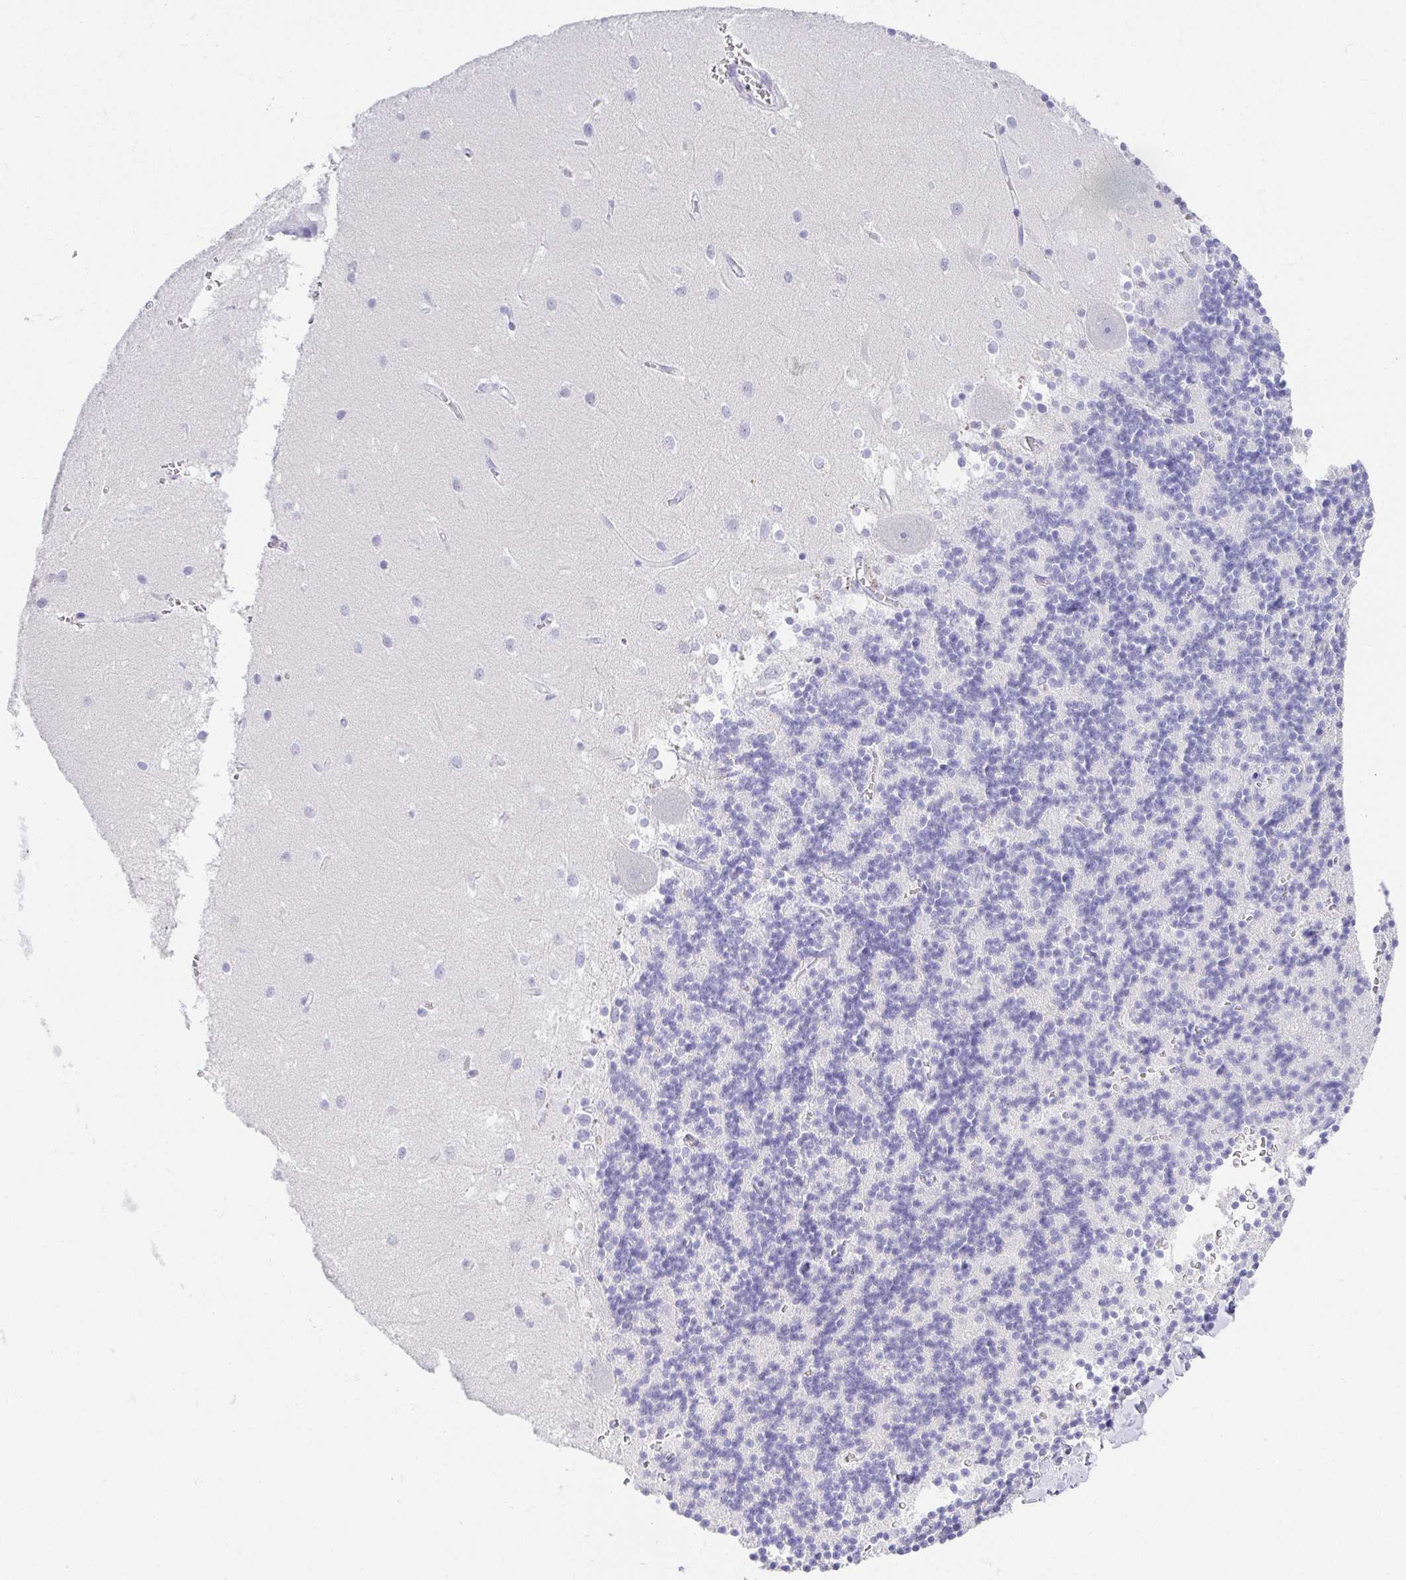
{"staining": {"intensity": "negative", "quantity": "none", "location": "none"}, "tissue": "cerebellum", "cell_type": "Cells in granular layer", "image_type": "normal", "snomed": [{"axis": "morphology", "description": "Normal tissue, NOS"}, {"axis": "topography", "description": "Cerebellum"}], "caption": "This histopathology image is of unremarkable cerebellum stained with immunohistochemistry (IHC) to label a protein in brown with the nuclei are counter-stained blue. There is no positivity in cells in granular layer.", "gene": "CHAT", "patient": {"sex": "male", "age": 54}}